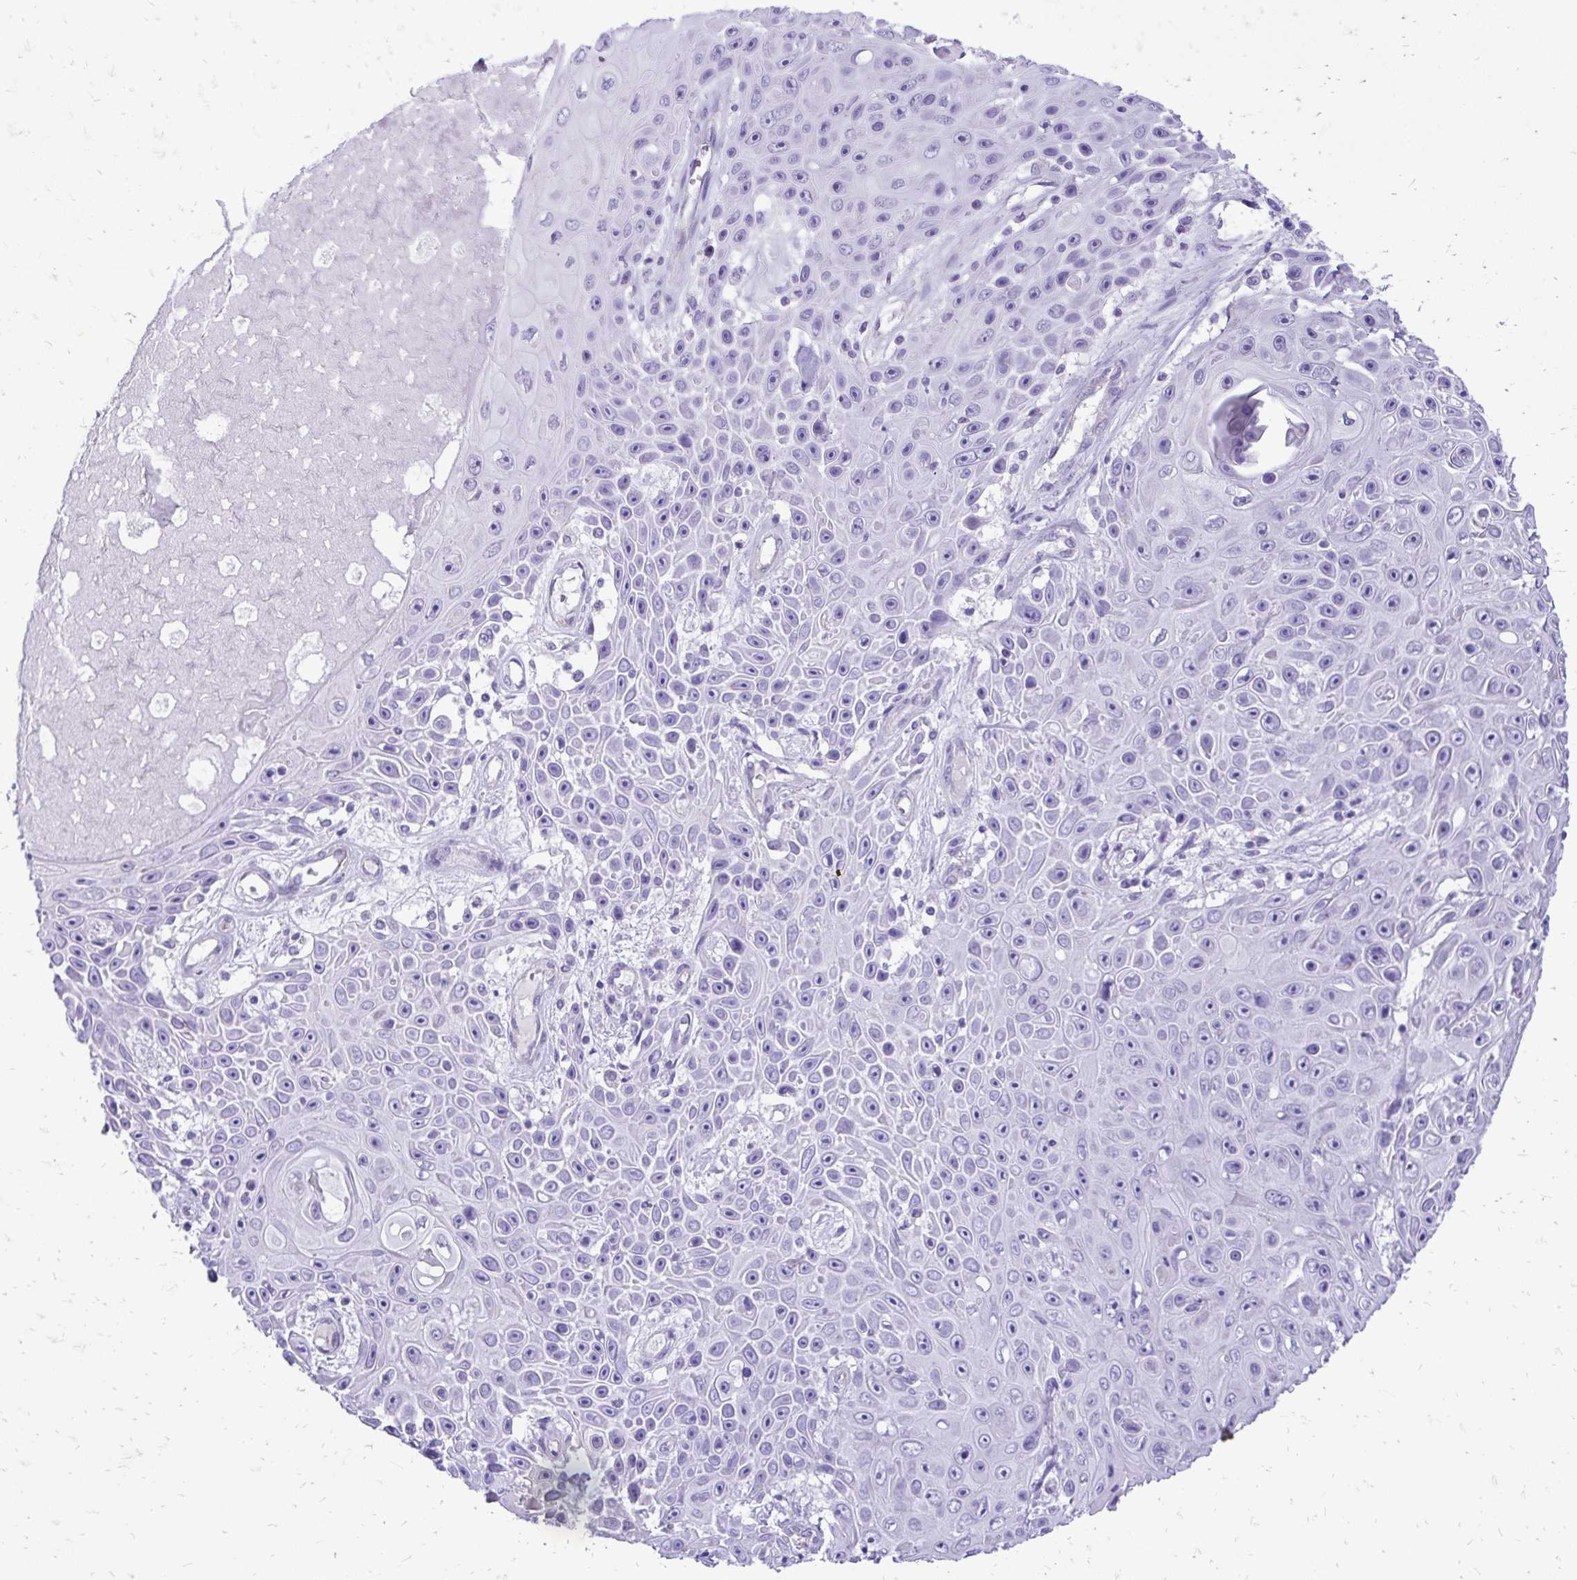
{"staining": {"intensity": "negative", "quantity": "none", "location": "none"}, "tissue": "skin cancer", "cell_type": "Tumor cells", "image_type": "cancer", "snomed": [{"axis": "morphology", "description": "Squamous cell carcinoma, NOS"}, {"axis": "topography", "description": "Skin"}], "caption": "IHC micrograph of skin cancer stained for a protein (brown), which demonstrates no positivity in tumor cells. (IHC, brightfield microscopy, high magnification).", "gene": "PELI3", "patient": {"sex": "male", "age": 82}}